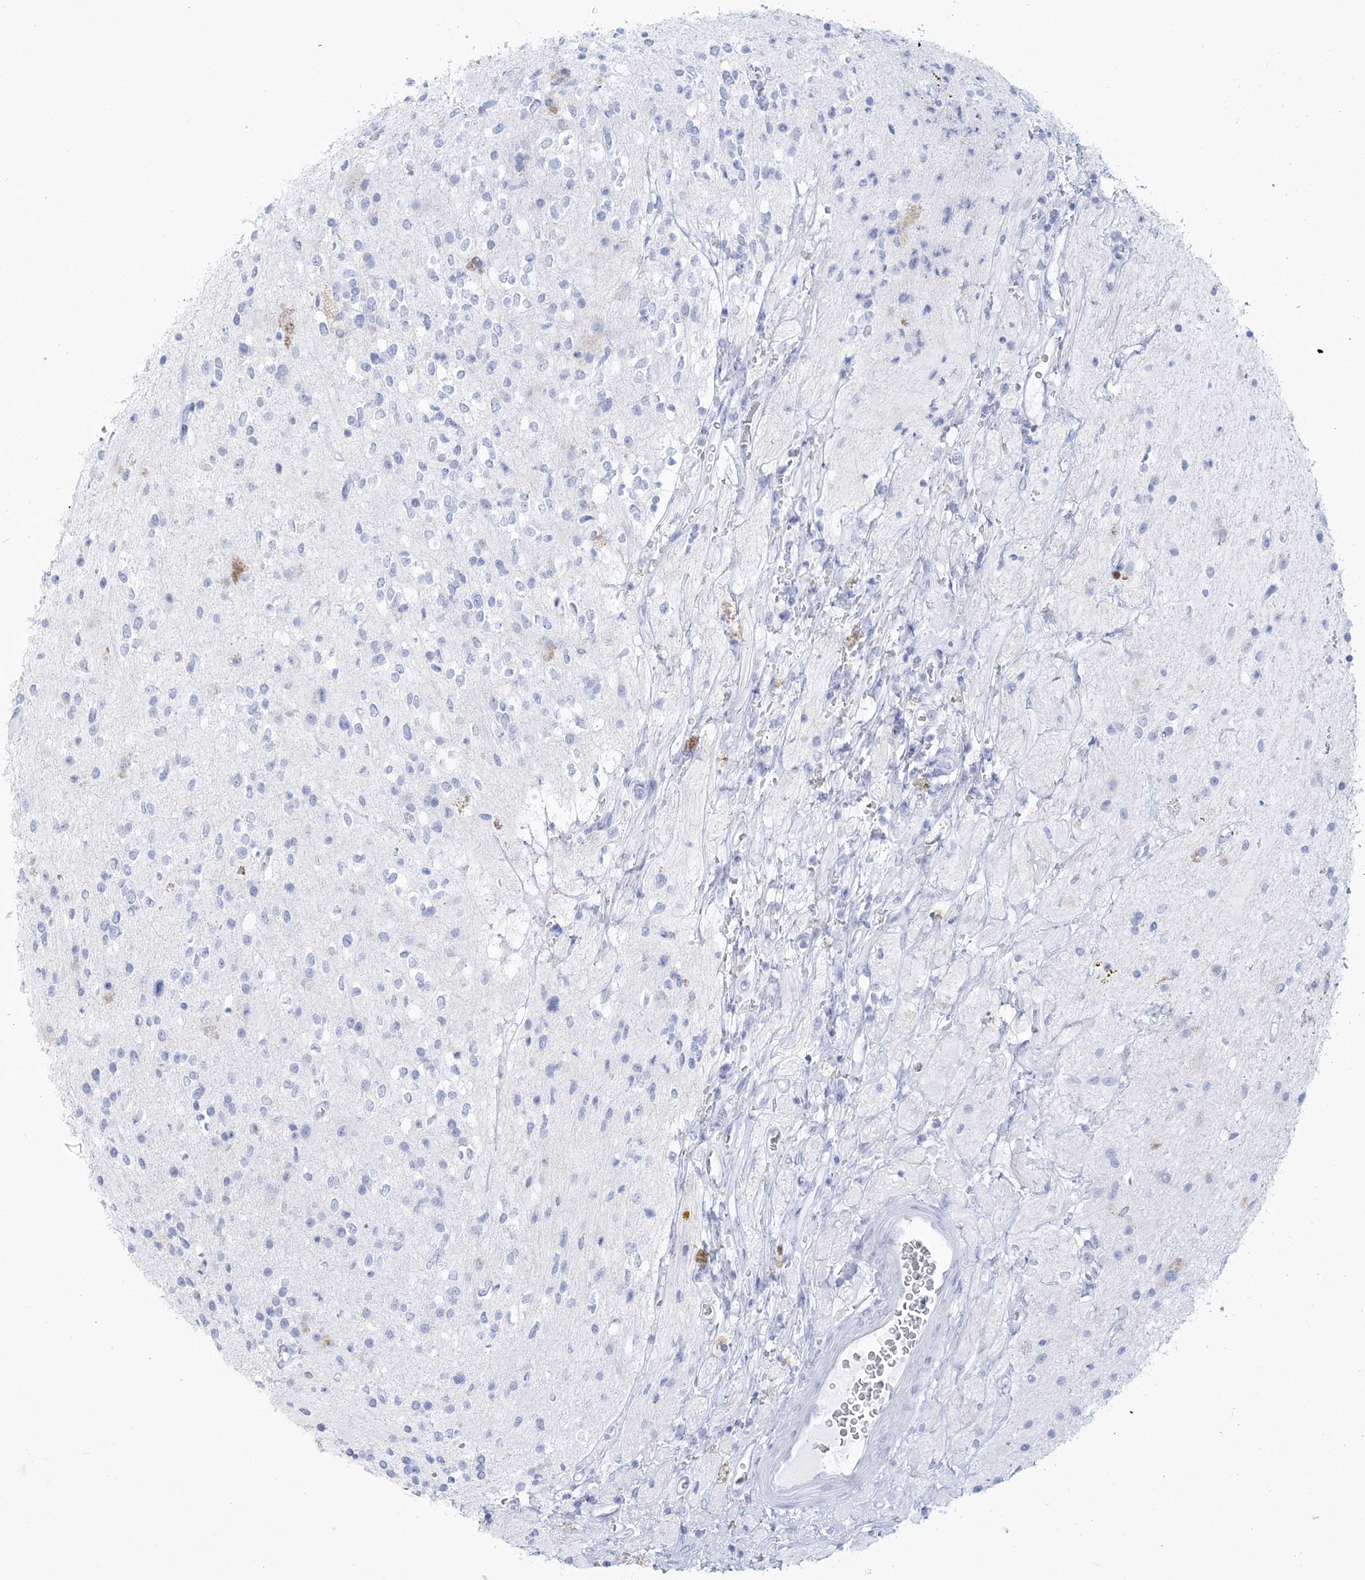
{"staining": {"intensity": "negative", "quantity": "none", "location": "none"}, "tissue": "glioma", "cell_type": "Tumor cells", "image_type": "cancer", "snomed": [{"axis": "morphology", "description": "Glioma, malignant, High grade"}, {"axis": "topography", "description": "Brain"}], "caption": "This is a micrograph of IHC staining of malignant glioma (high-grade), which shows no staining in tumor cells.", "gene": "RBP2", "patient": {"sex": "male", "age": 34}}